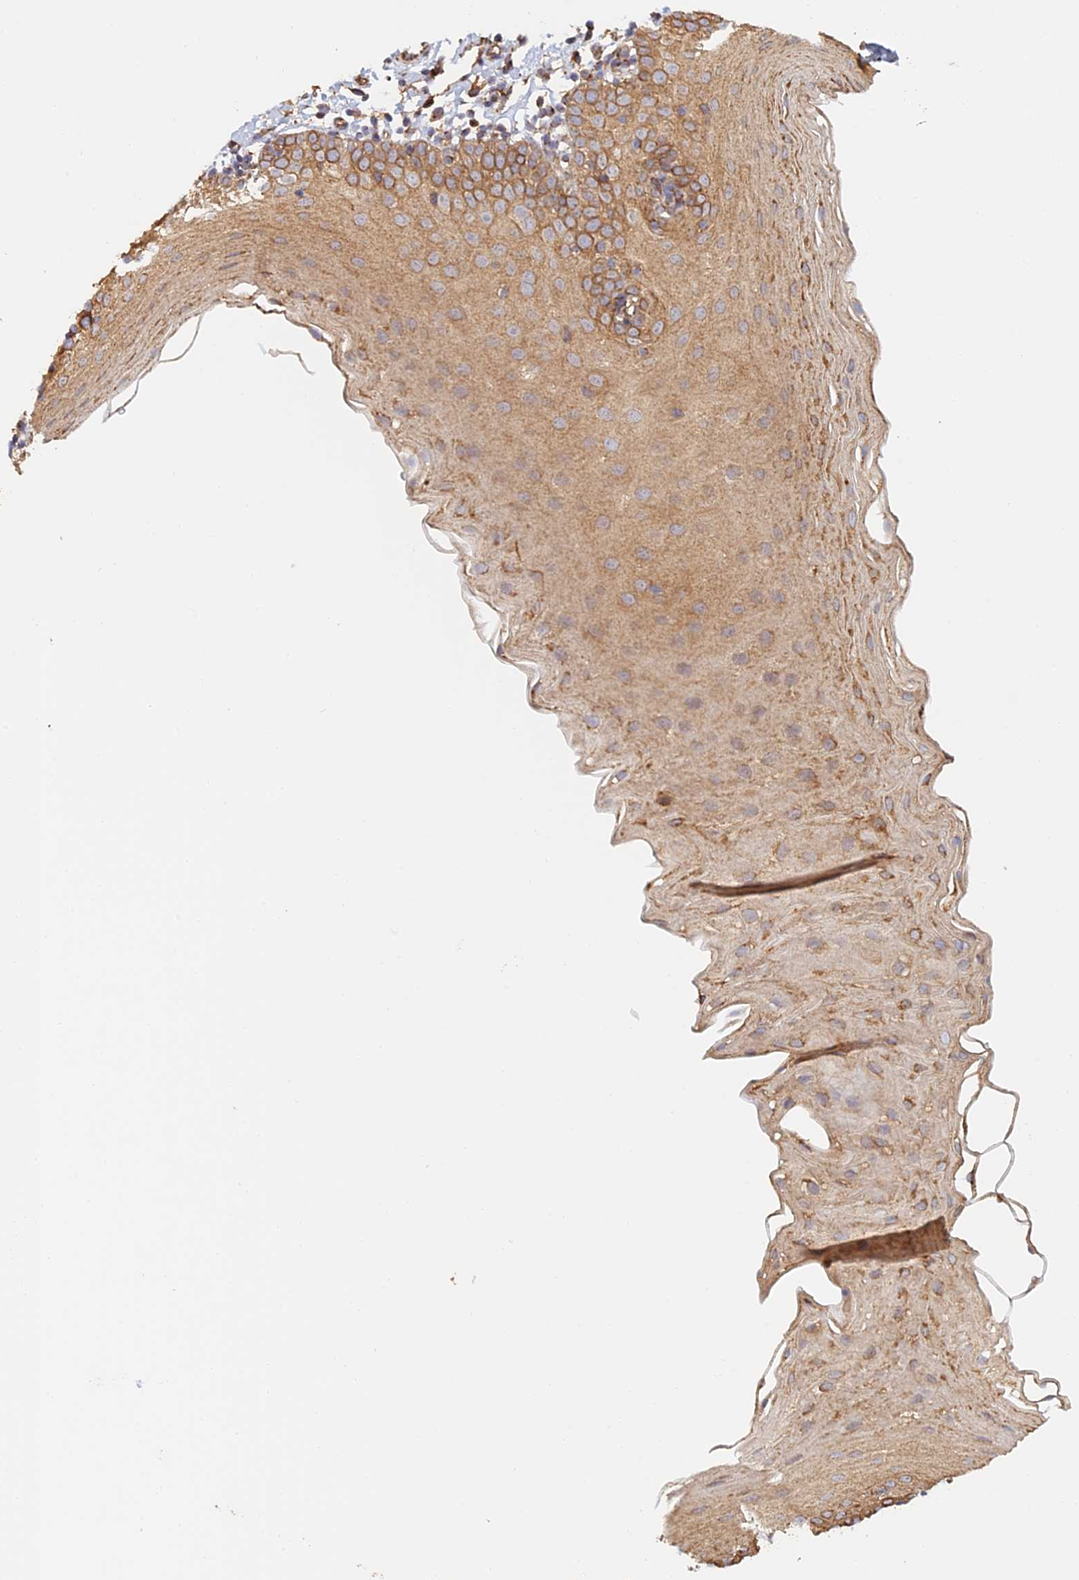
{"staining": {"intensity": "moderate", "quantity": ">75%", "location": "cytoplasmic/membranous"}, "tissue": "oral mucosa", "cell_type": "Squamous epithelial cells", "image_type": "normal", "snomed": [{"axis": "morphology", "description": "Normal tissue, NOS"}, {"axis": "topography", "description": "Oral tissue"}], "caption": "There is medium levels of moderate cytoplasmic/membranous staining in squamous epithelial cells of normal oral mucosa, as demonstrated by immunohistochemical staining (brown color).", "gene": "WBP11", "patient": {"sex": "male", "age": 46}}